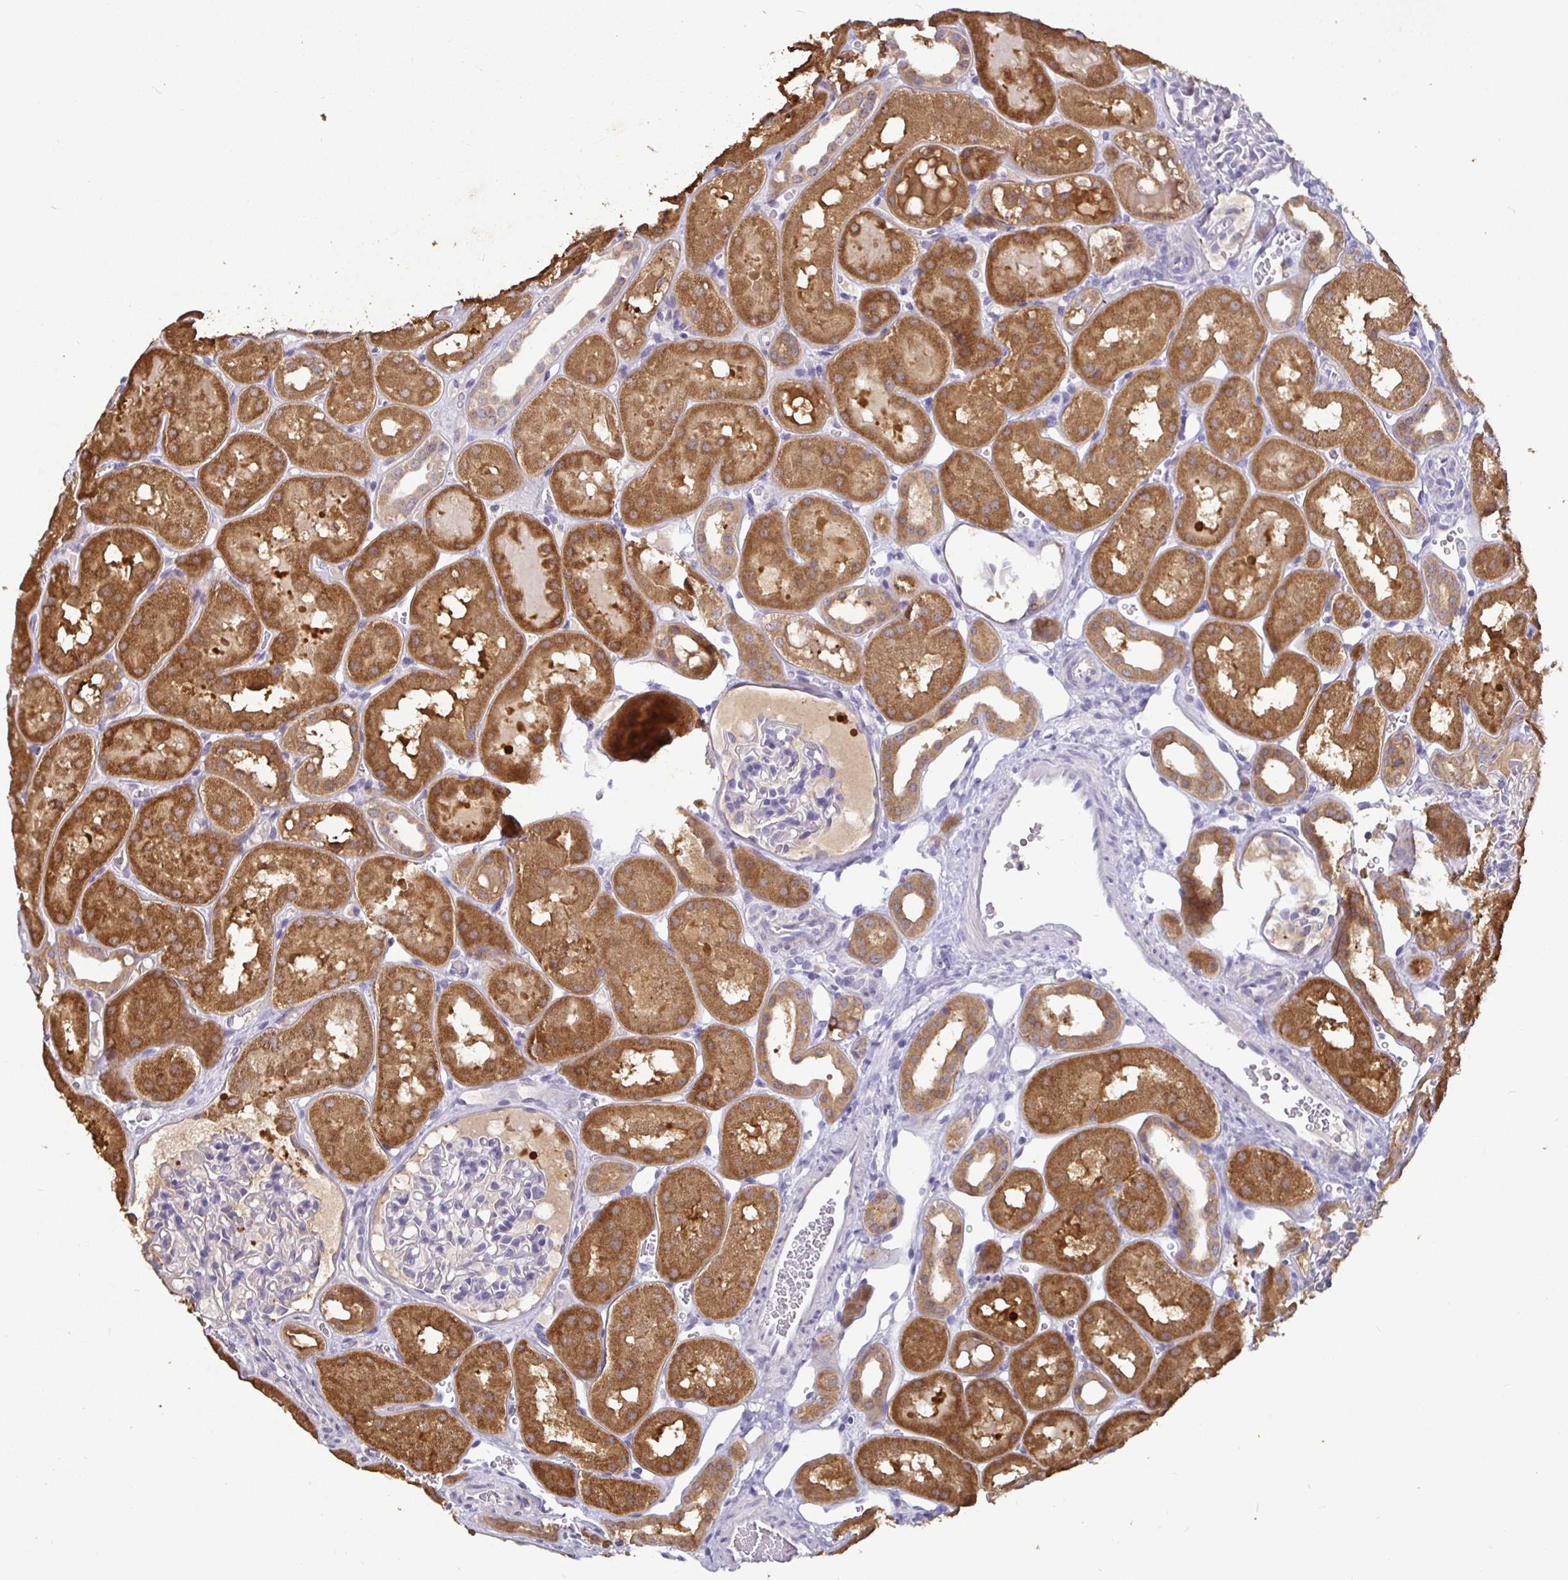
{"staining": {"intensity": "negative", "quantity": "none", "location": "none"}, "tissue": "kidney", "cell_type": "Cells in glomeruli", "image_type": "normal", "snomed": [{"axis": "morphology", "description": "Normal tissue, NOS"}, {"axis": "topography", "description": "Kidney"}, {"axis": "topography", "description": "Urinary bladder"}], "caption": "An IHC image of normal kidney is shown. There is no staining in cells in glomeruli of kidney.", "gene": "SHISA4", "patient": {"sex": "male", "age": 16}}